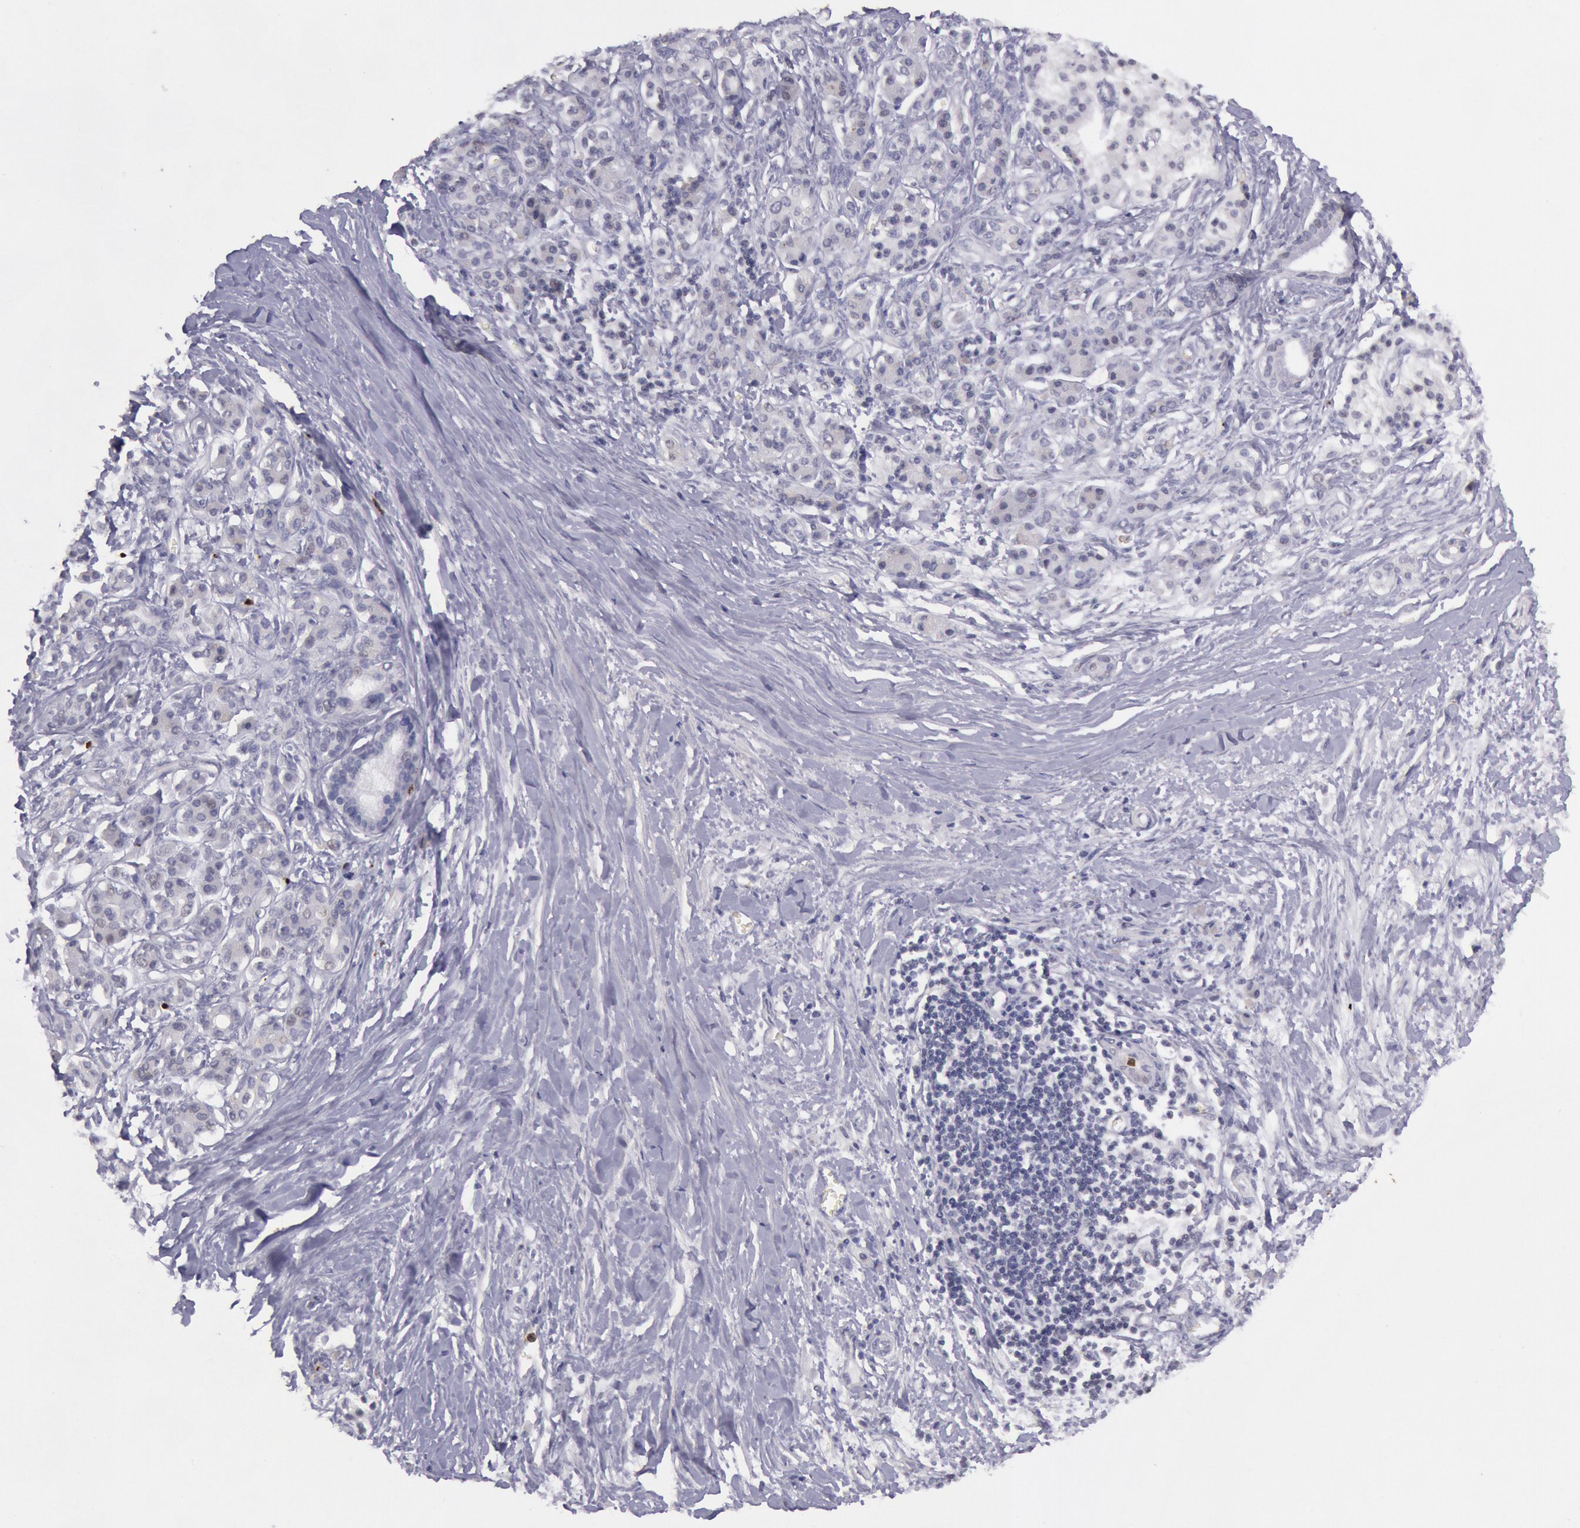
{"staining": {"intensity": "negative", "quantity": "none", "location": "none"}, "tissue": "pancreatic cancer", "cell_type": "Tumor cells", "image_type": "cancer", "snomed": [{"axis": "morphology", "description": "Adenocarcinoma, NOS"}, {"axis": "topography", "description": "Pancreas"}], "caption": "High magnification brightfield microscopy of pancreatic adenocarcinoma stained with DAB (brown) and counterstained with hematoxylin (blue): tumor cells show no significant positivity.", "gene": "KDM6A", "patient": {"sex": "male", "age": 59}}